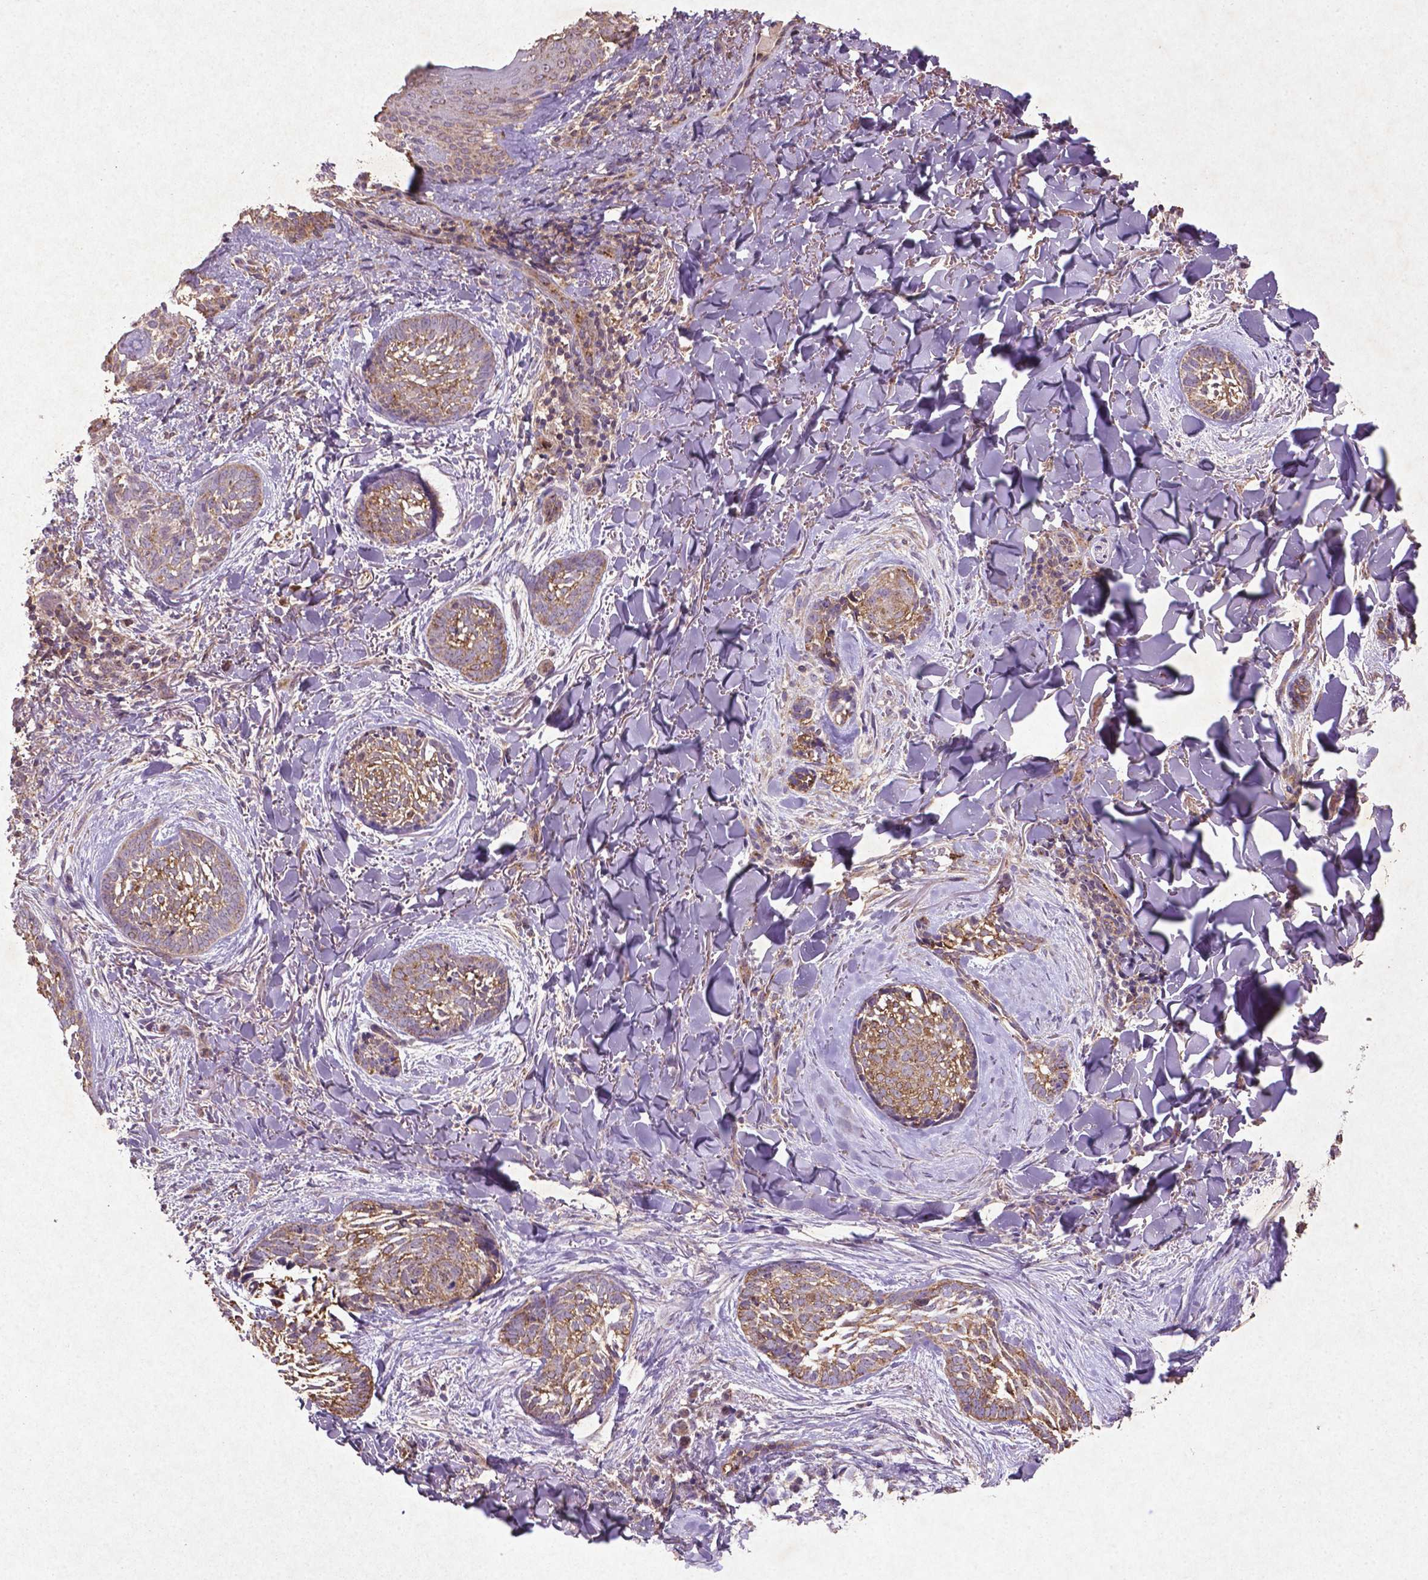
{"staining": {"intensity": "weak", "quantity": ">75%", "location": "cytoplasmic/membranous"}, "tissue": "skin cancer", "cell_type": "Tumor cells", "image_type": "cancer", "snomed": [{"axis": "morphology", "description": "Basal cell carcinoma"}, {"axis": "topography", "description": "Skin"}], "caption": "Skin cancer (basal cell carcinoma) stained with a brown dye demonstrates weak cytoplasmic/membranous positive staining in about >75% of tumor cells.", "gene": "MTOR", "patient": {"sex": "female", "age": 68}}